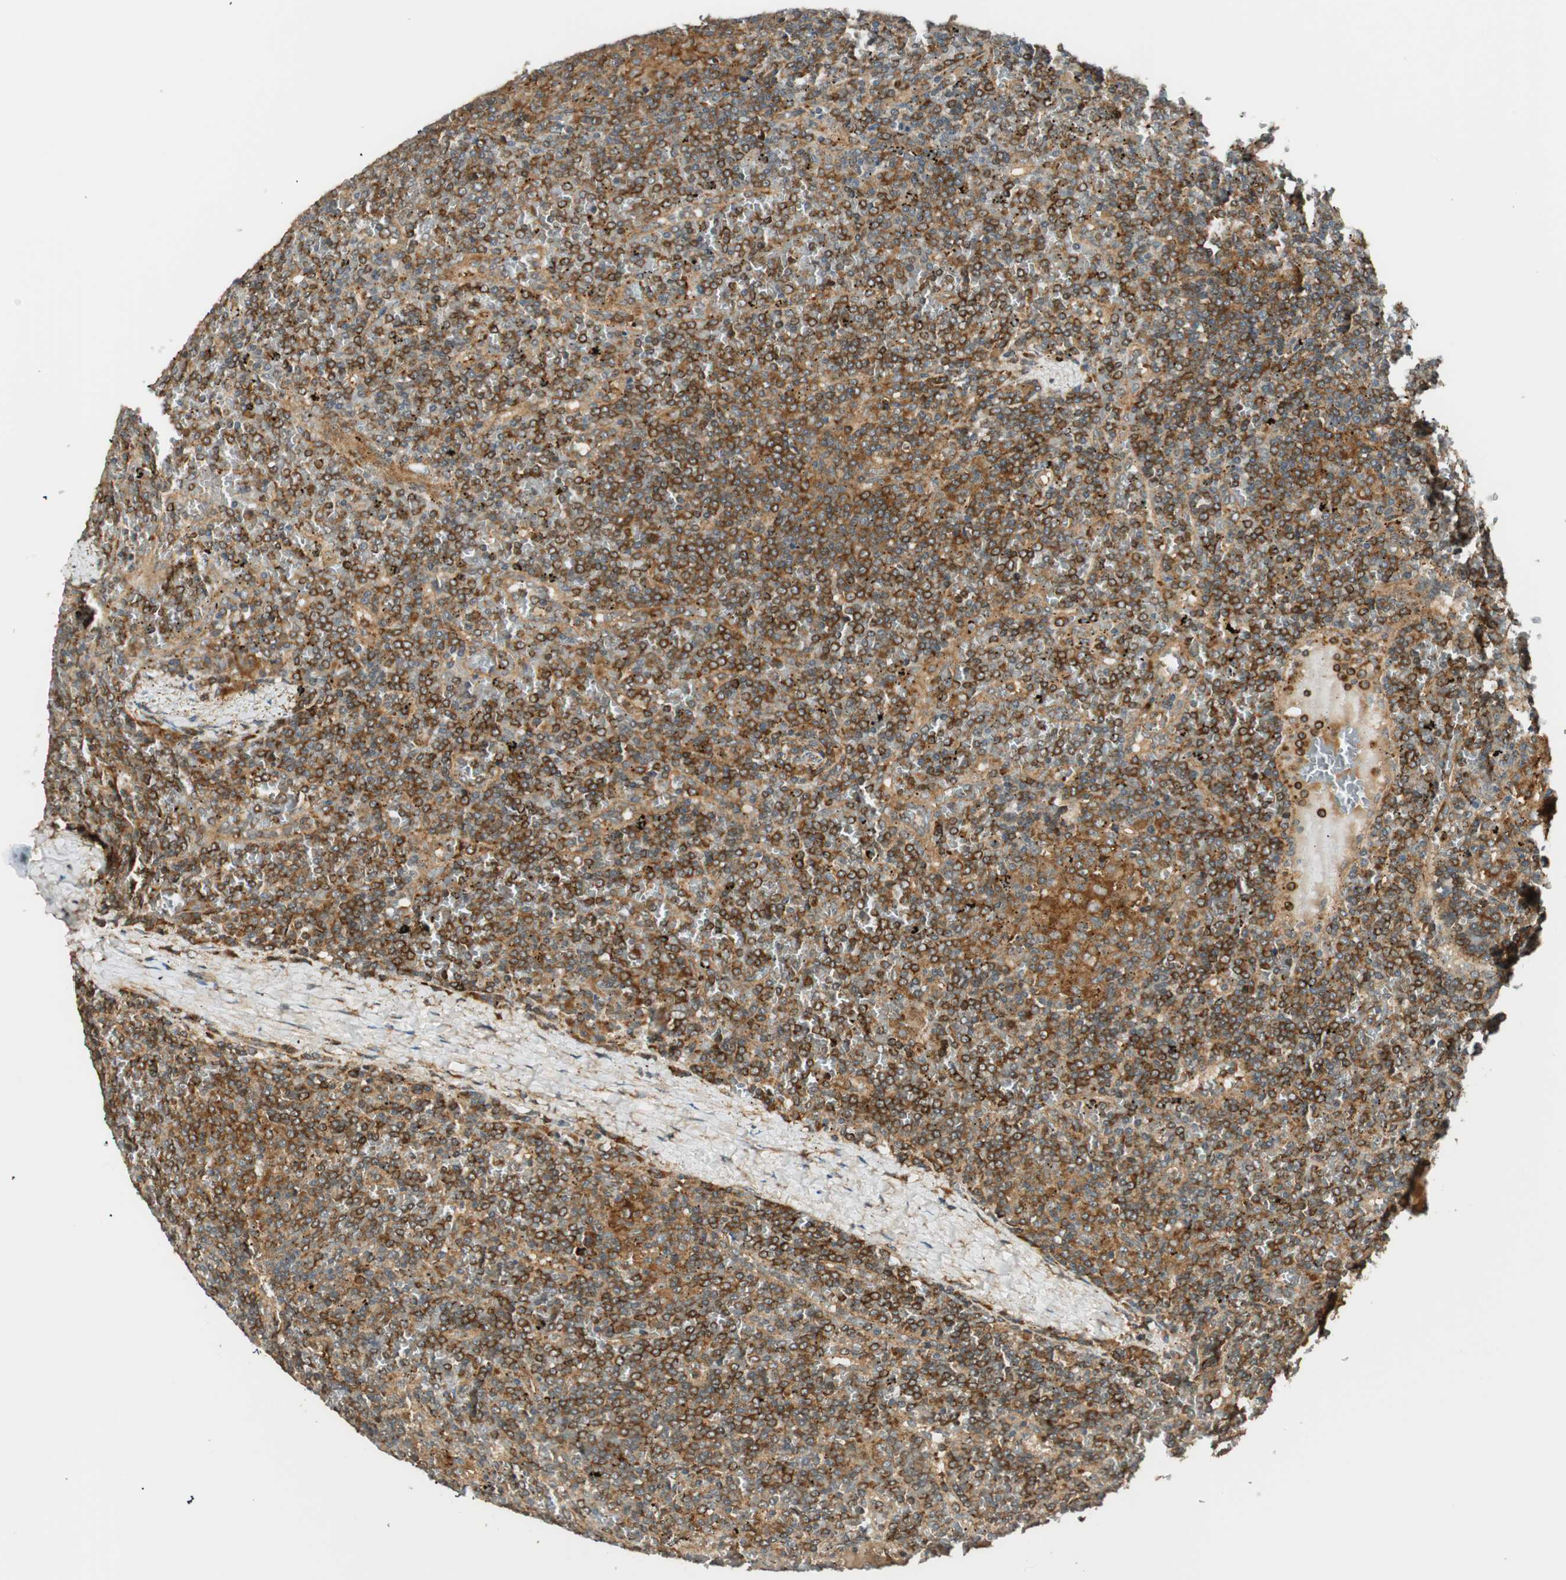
{"staining": {"intensity": "strong", "quantity": ">75%", "location": "cytoplasmic/membranous"}, "tissue": "lymphoma", "cell_type": "Tumor cells", "image_type": "cancer", "snomed": [{"axis": "morphology", "description": "Malignant lymphoma, non-Hodgkin's type, Low grade"}, {"axis": "topography", "description": "Spleen"}], "caption": "This photomicrograph reveals low-grade malignant lymphoma, non-Hodgkin's type stained with IHC to label a protein in brown. The cytoplasmic/membranous of tumor cells show strong positivity for the protein. Nuclei are counter-stained blue.", "gene": "ABI1", "patient": {"sex": "female", "age": 19}}